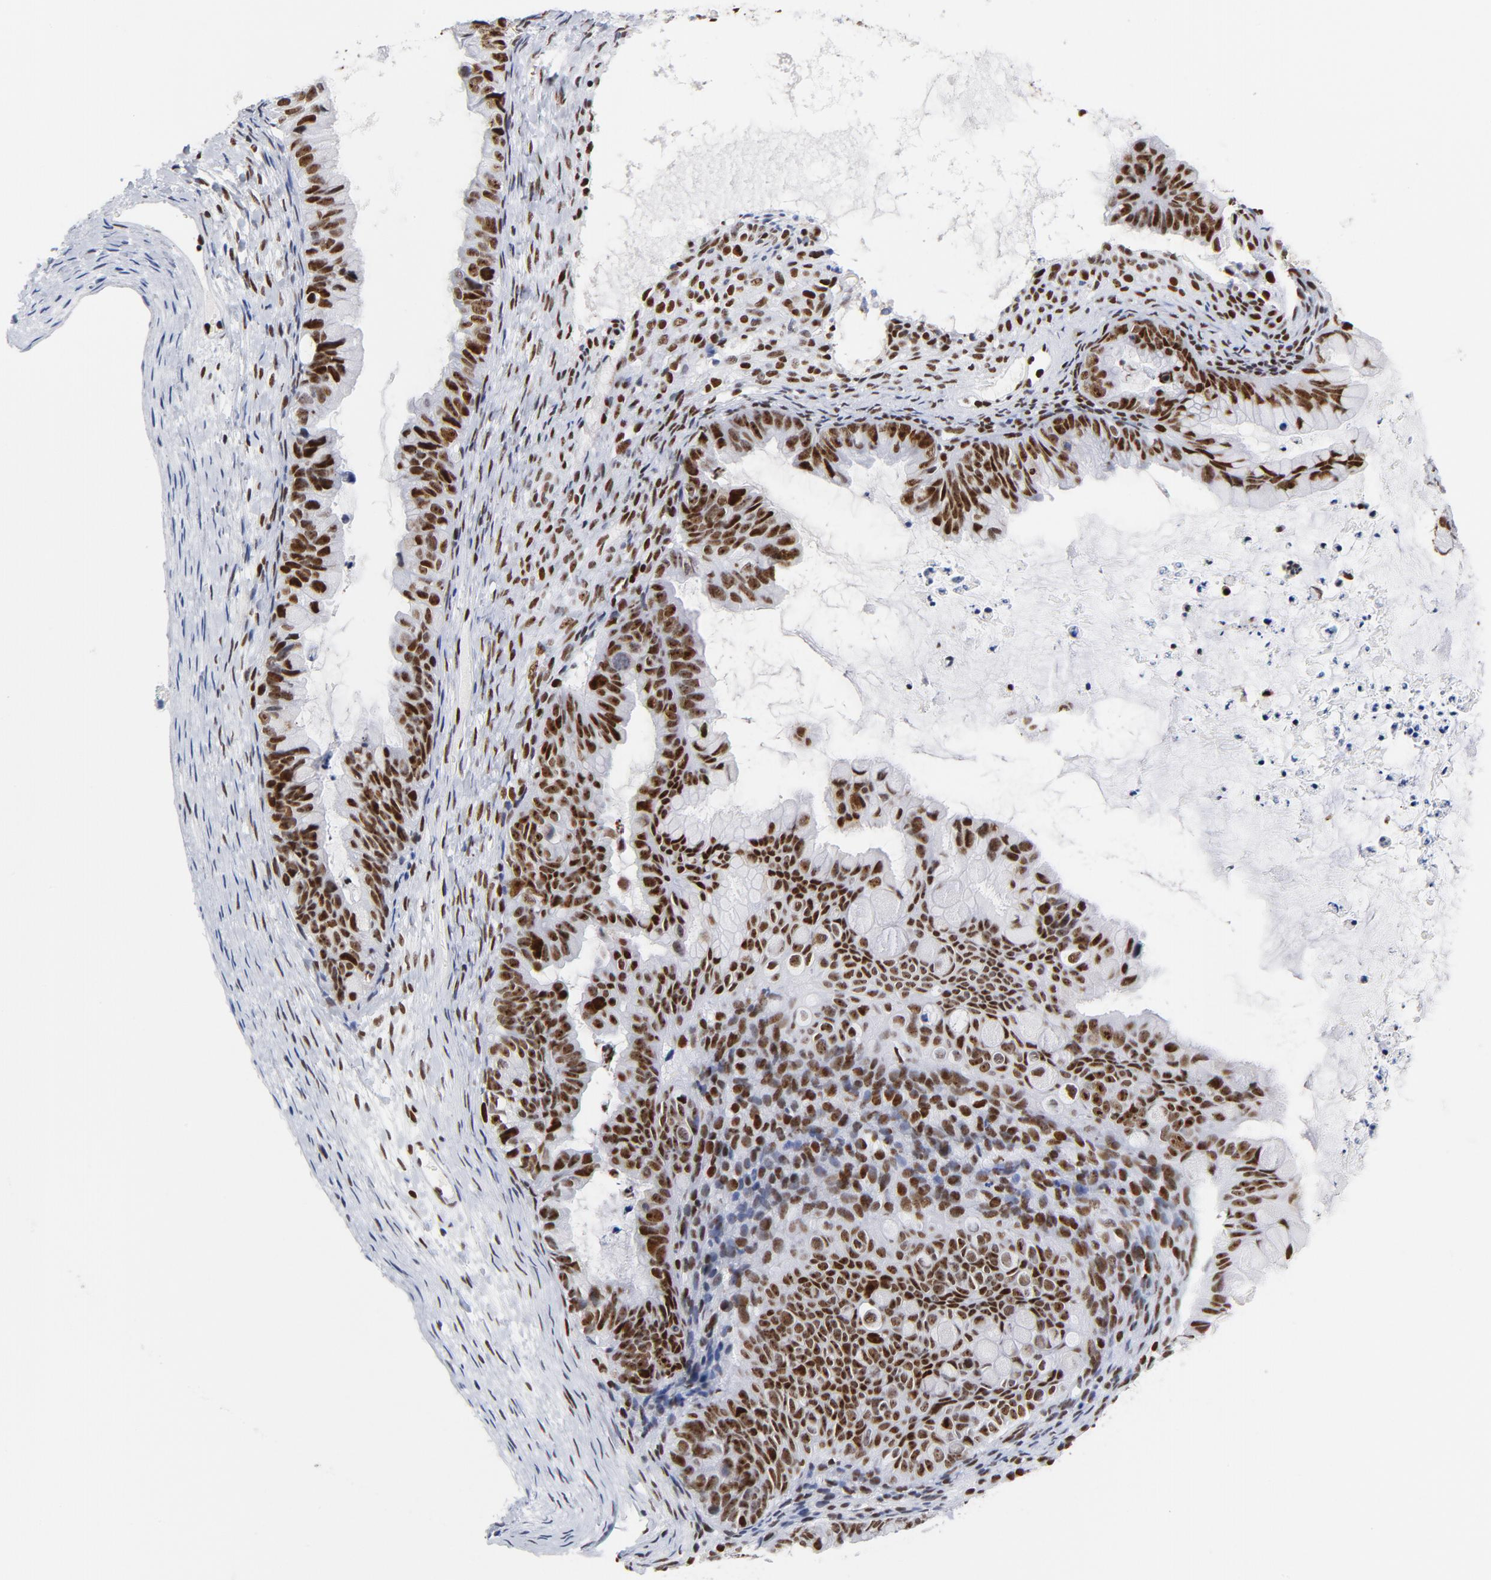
{"staining": {"intensity": "strong", "quantity": ">75%", "location": "nuclear"}, "tissue": "ovarian cancer", "cell_type": "Tumor cells", "image_type": "cancer", "snomed": [{"axis": "morphology", "description": "Cystadenocarcinoma, mucinous, NOS"}, {"axis": "topography", "description": "Ovary"}], "caption": "An image of ovarian cancer stained for a protein reveals strong nuclear brown staining in tumor cells.", "gene": "XRCC5", "patient": {"sex": "female", "age": 36}}